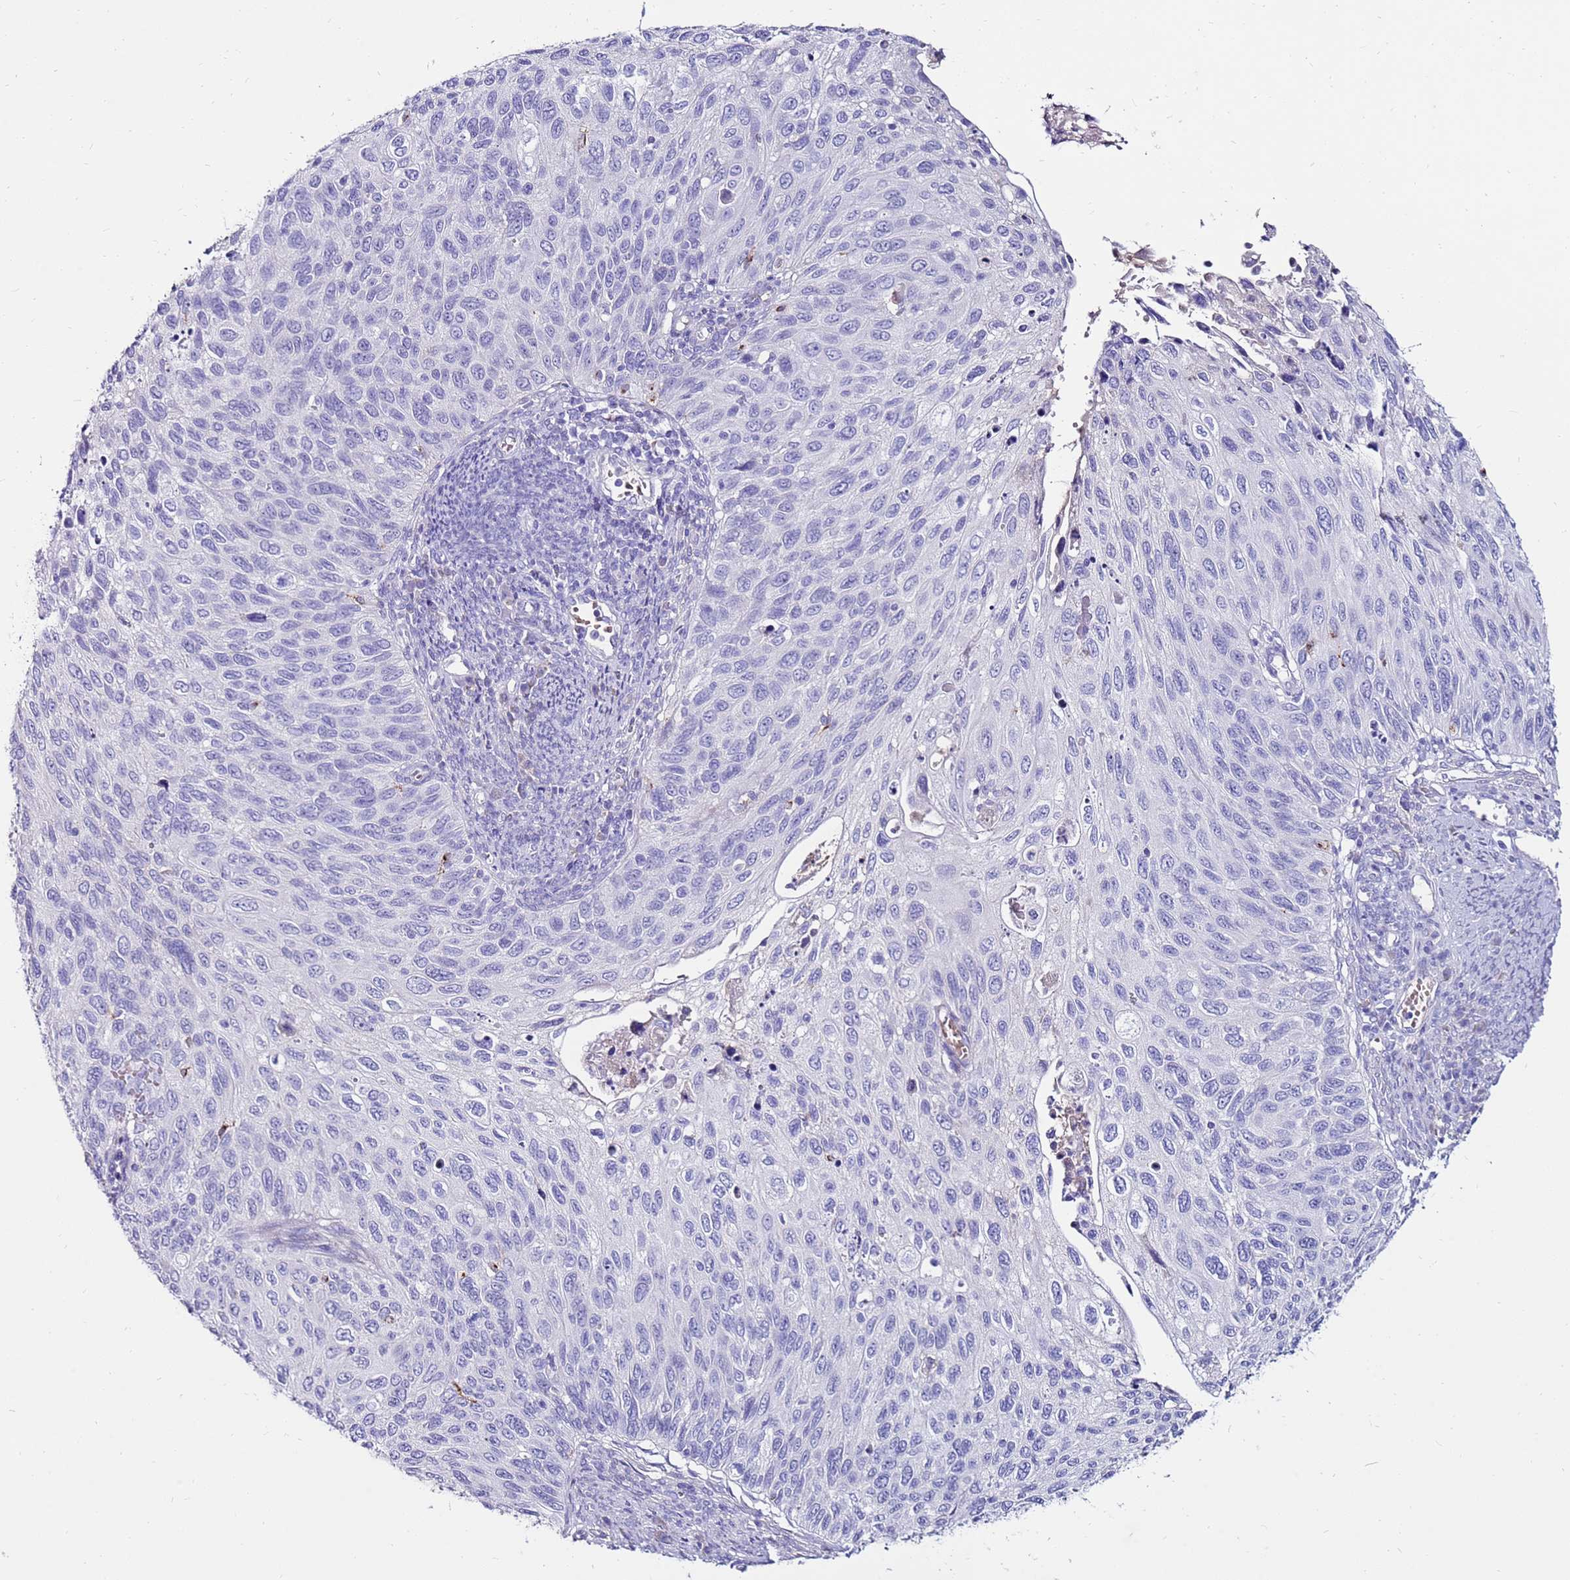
{"staining": {"intensity": "negative", "quantity": "none", "location": "none"}, "tissue": "cervical cancer", "cell_type": "Tumor cells", "image_type": "cancer", "snomed": [{"axis": "morphology", "description": "Squamous cell carcinoma, NOS"}, {"axis": "topography", "description": "Cervix"}], "caption": "Image shows no protein staining in tumor cells of cervical squamous cell carcinoma tissue. (DAB (3,3'-diaminobenzidine) IHC visualized using brightfield microscopy, high magnification).", "gene": "EVPLL", "patient": {"sex": "female", "age": 70}}